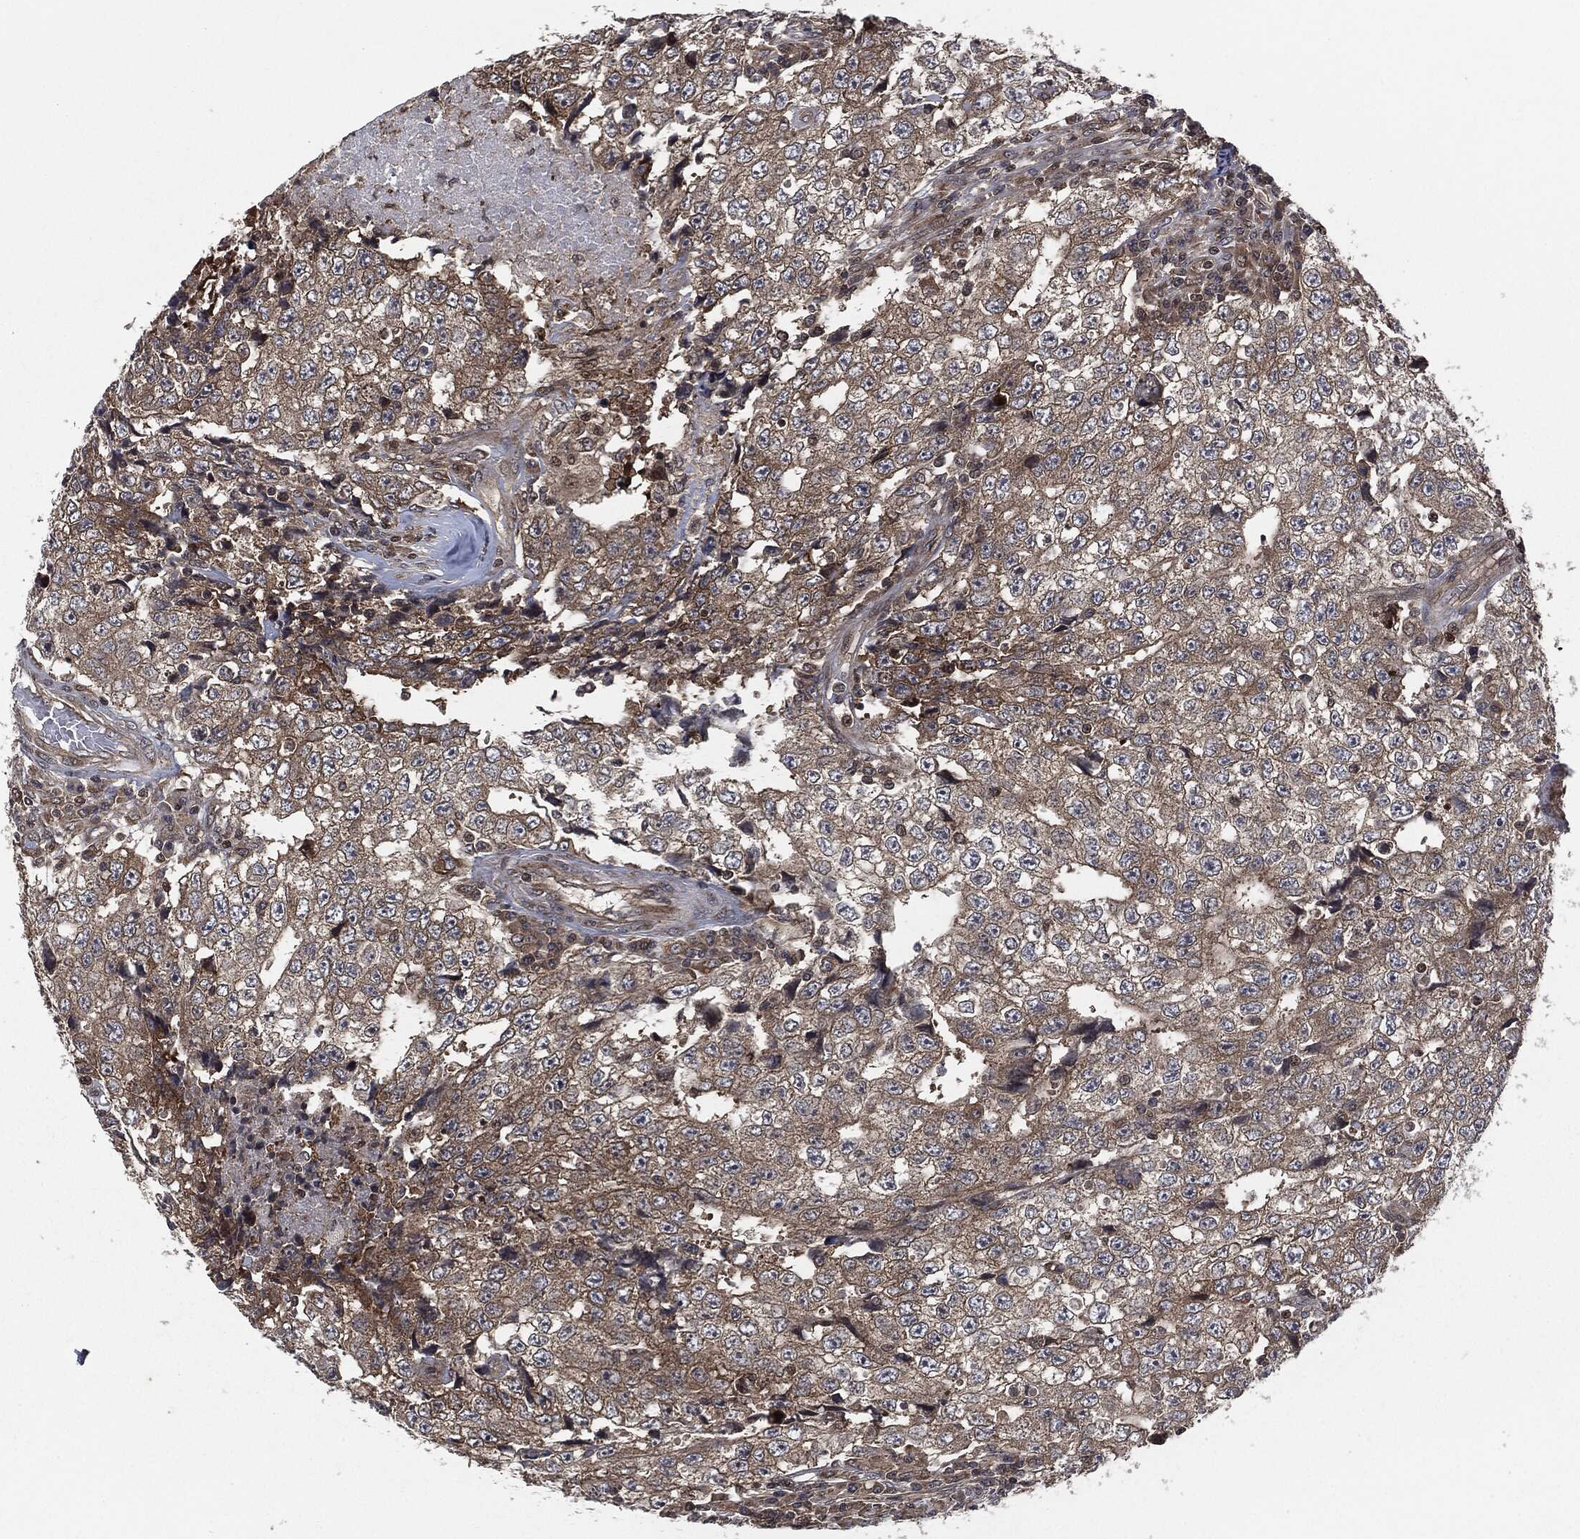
{"staining": {"intensity": "moderate", "quantity": "<25%", "location": "cytoplasmic/membranous"}, "tissue": "testis cancer", "cell_type": "Tumor cells", "image_type": "cancer", "snomed": [{"axis": "morphology", "description": "Necrosis, NOS"}, {"axis": "morphology", "description": "Carcinoma, Embryonal, NOS"}, {"axis": "topography", "description": "Testis"}], "caption": "Testis cancer tissue reveals moderate cytoplasmic/membranous positivity in about <25% of tumor cells, visualized by immunohistochemistry. The protein is shown in brown color, while the nuclei are stained blue.", "gene": "HRAS", "patient": {"sex": "male", "age": 19}}